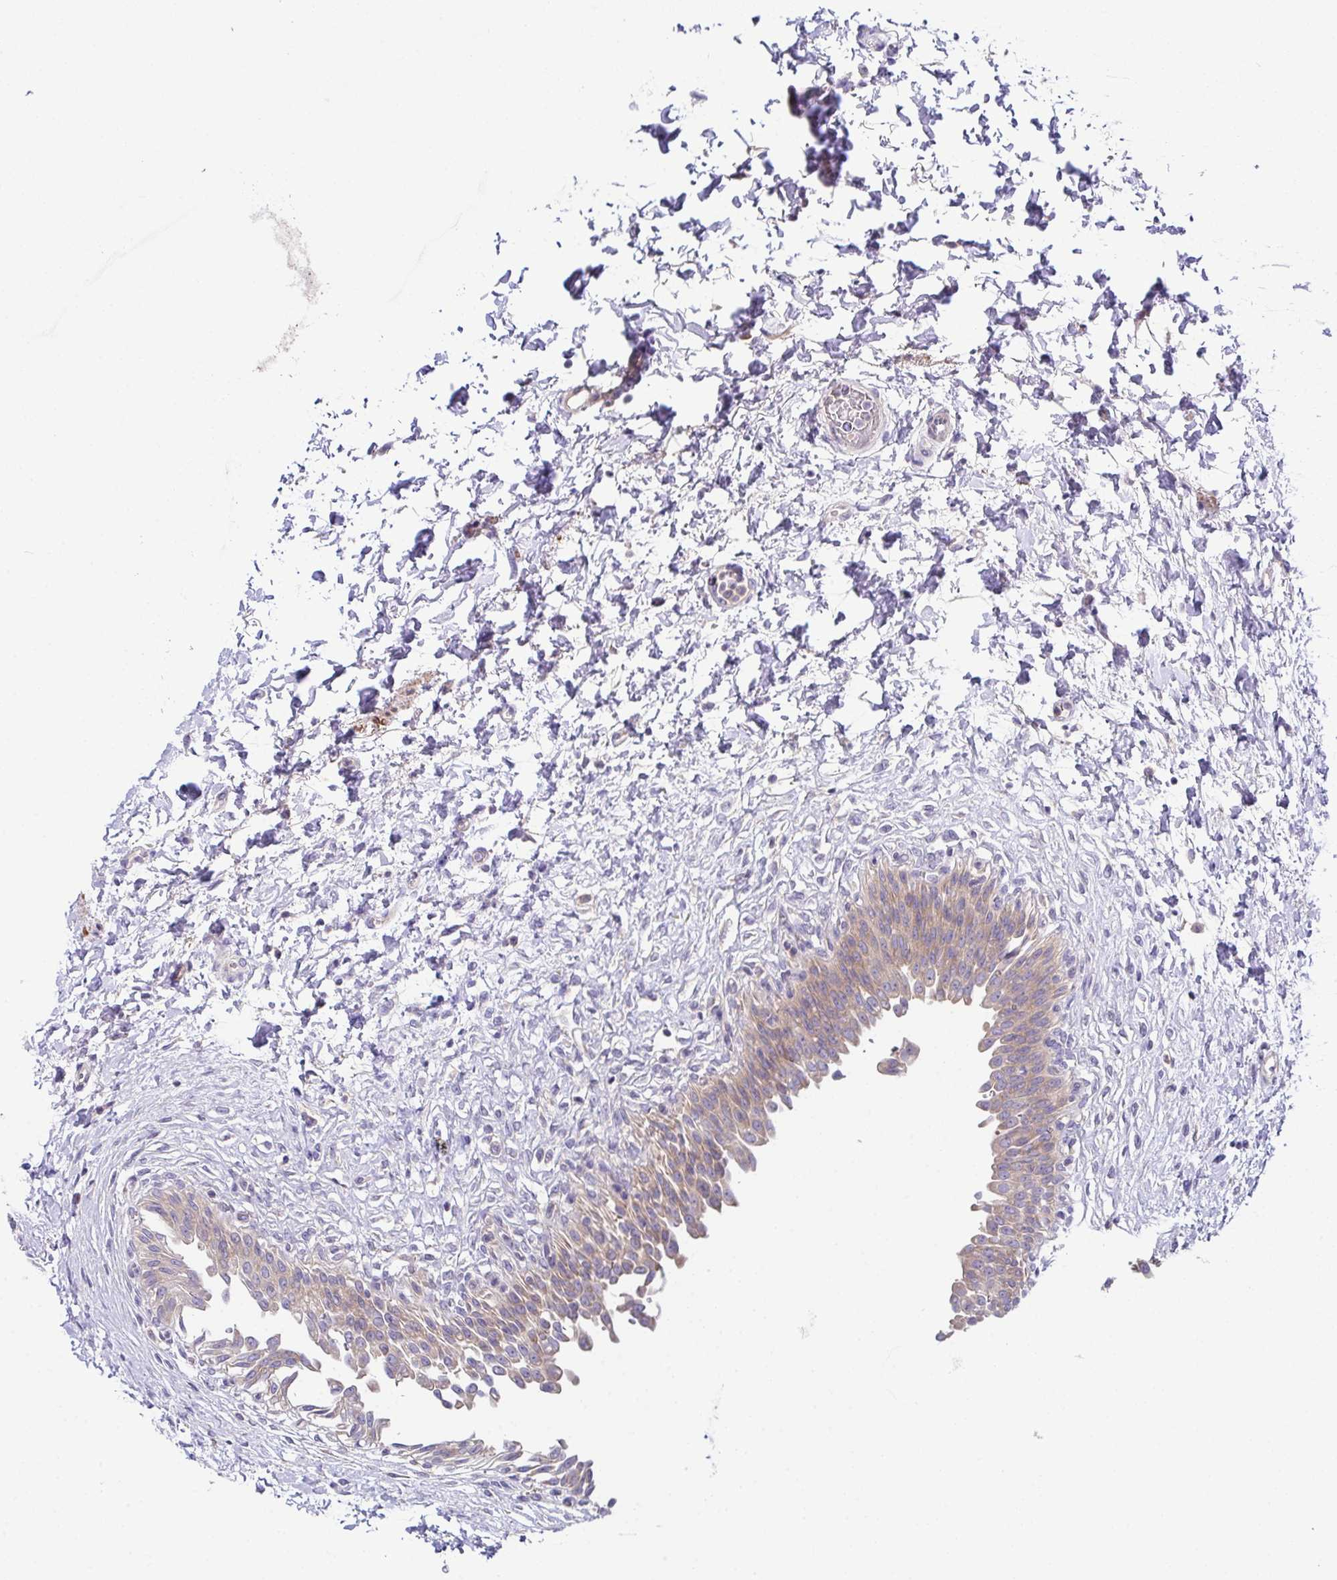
{"staining": {"intensity": "weak", "quantity": ">75%", "location": "cytoplasmic/membranous"}, "tissue": "urinary bladder", "cell_type": "Urothelial cells", "image_type": "normal", "snomed": [{"axis": "morphology", "description": "Normal tissue, NOS"}, {"axis": "topography", "description": "Urinary bladder"}], "caption": "Immunohistochemistry (IHC) of normal urinary bladder exhibits low levels of weak cytoplasmic/membranous positivity in approximately >75% of urothelial cells. (IHC, brightfield microscopy, high magnification).", "gene": "CFAP97D1", "patient": {"sex": "male", "age": 37}}